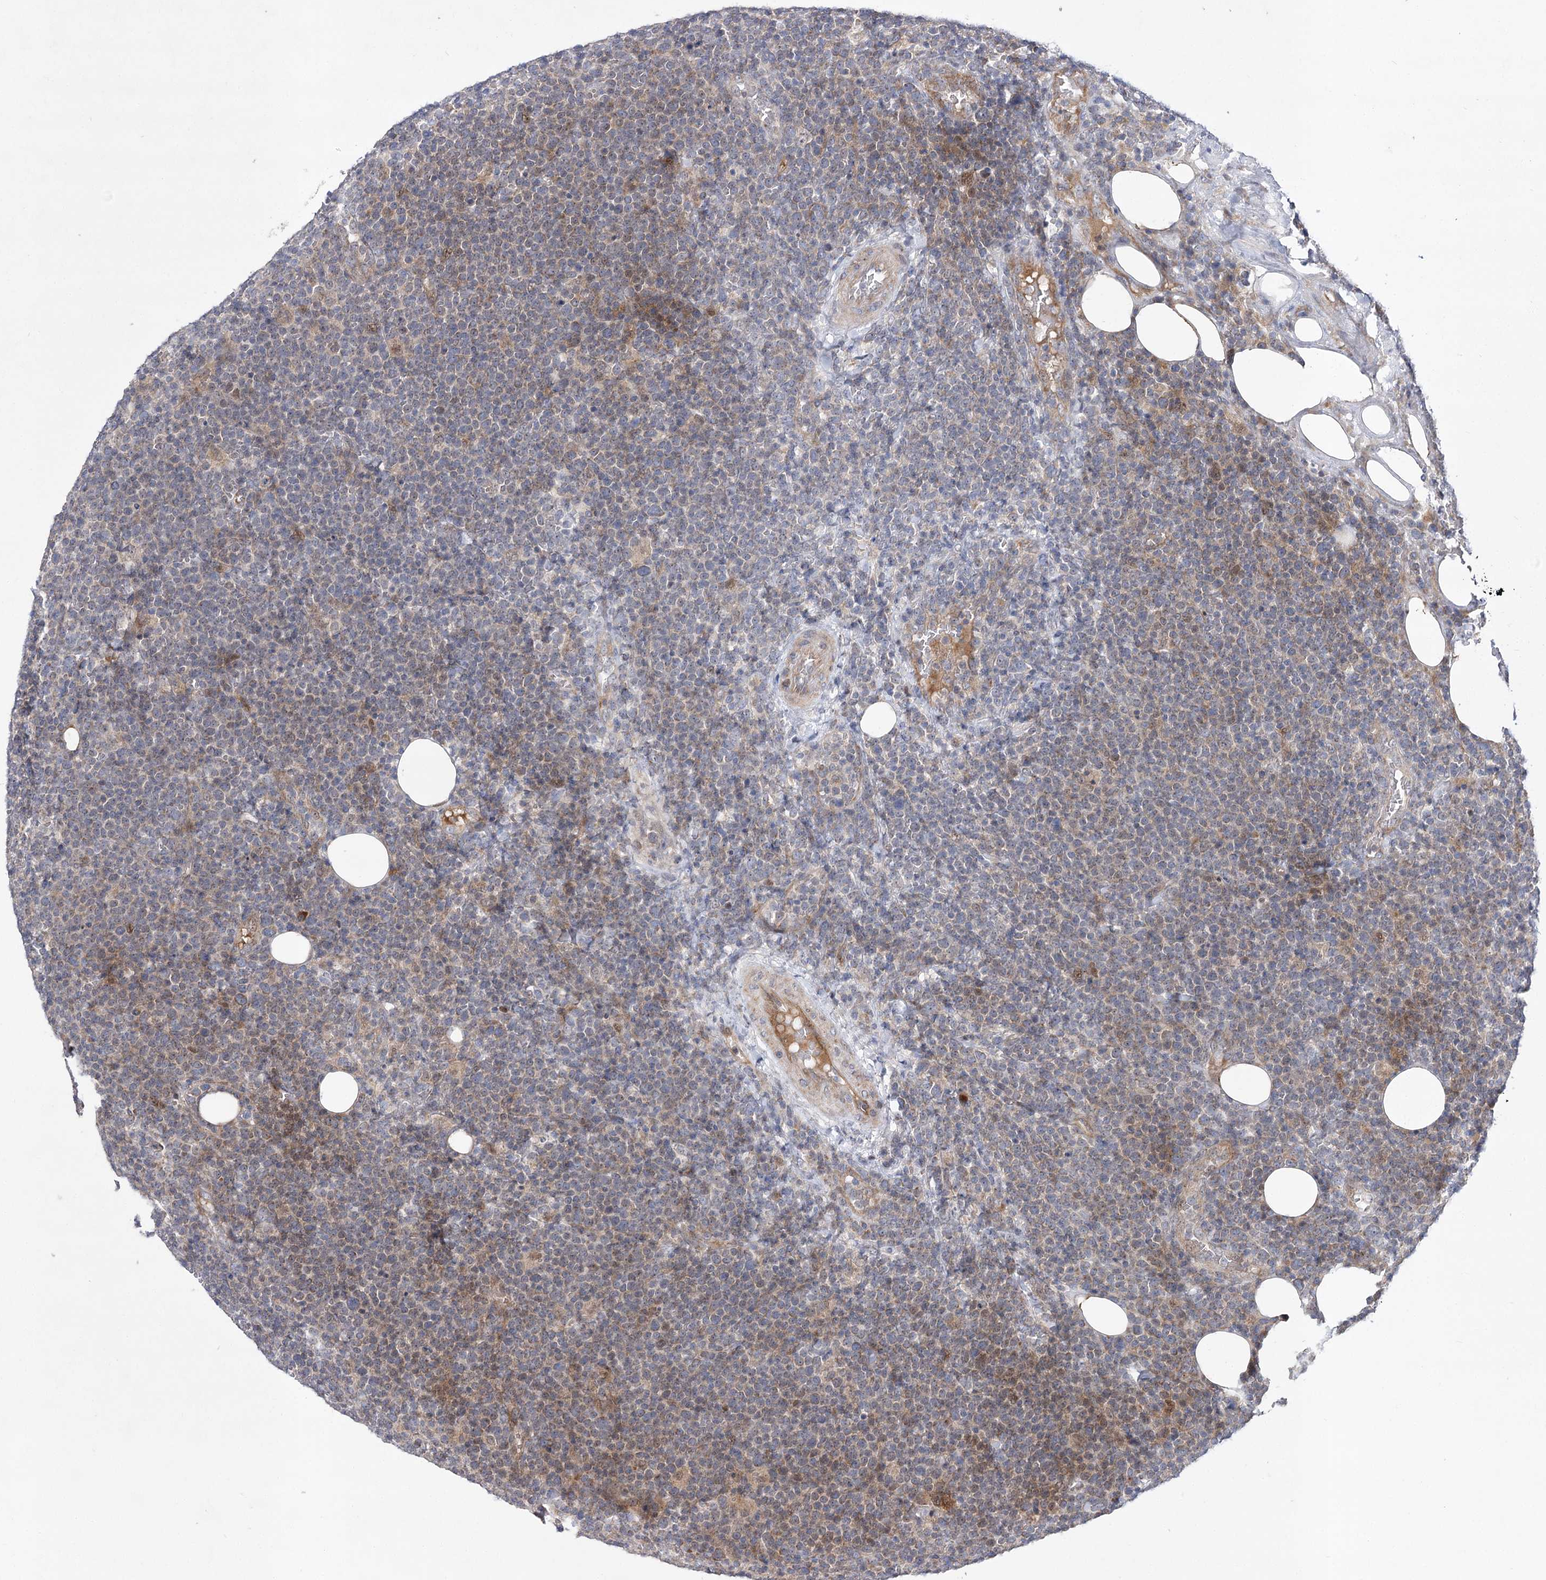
{"staining": {"intensity": "weak", "quantity": "<25%", "location": "cytoplasmic/membranous"}, "tissue": "lymphoma", "cell_type": "Tumor cells", "image_type": "cancer", "snomed": [{"axis": "morphology", "description": "Malignant lymphoma, non-Hodgkin's type, High grade"}, {"axis": "topography", "description": "Lymph node"}], "caption": "Histopathology image shows no significant protein staining in tumor cells of lymphoma.", "gene": "ARHGAP32", "patient": {"sex": "male", "age": 61}}